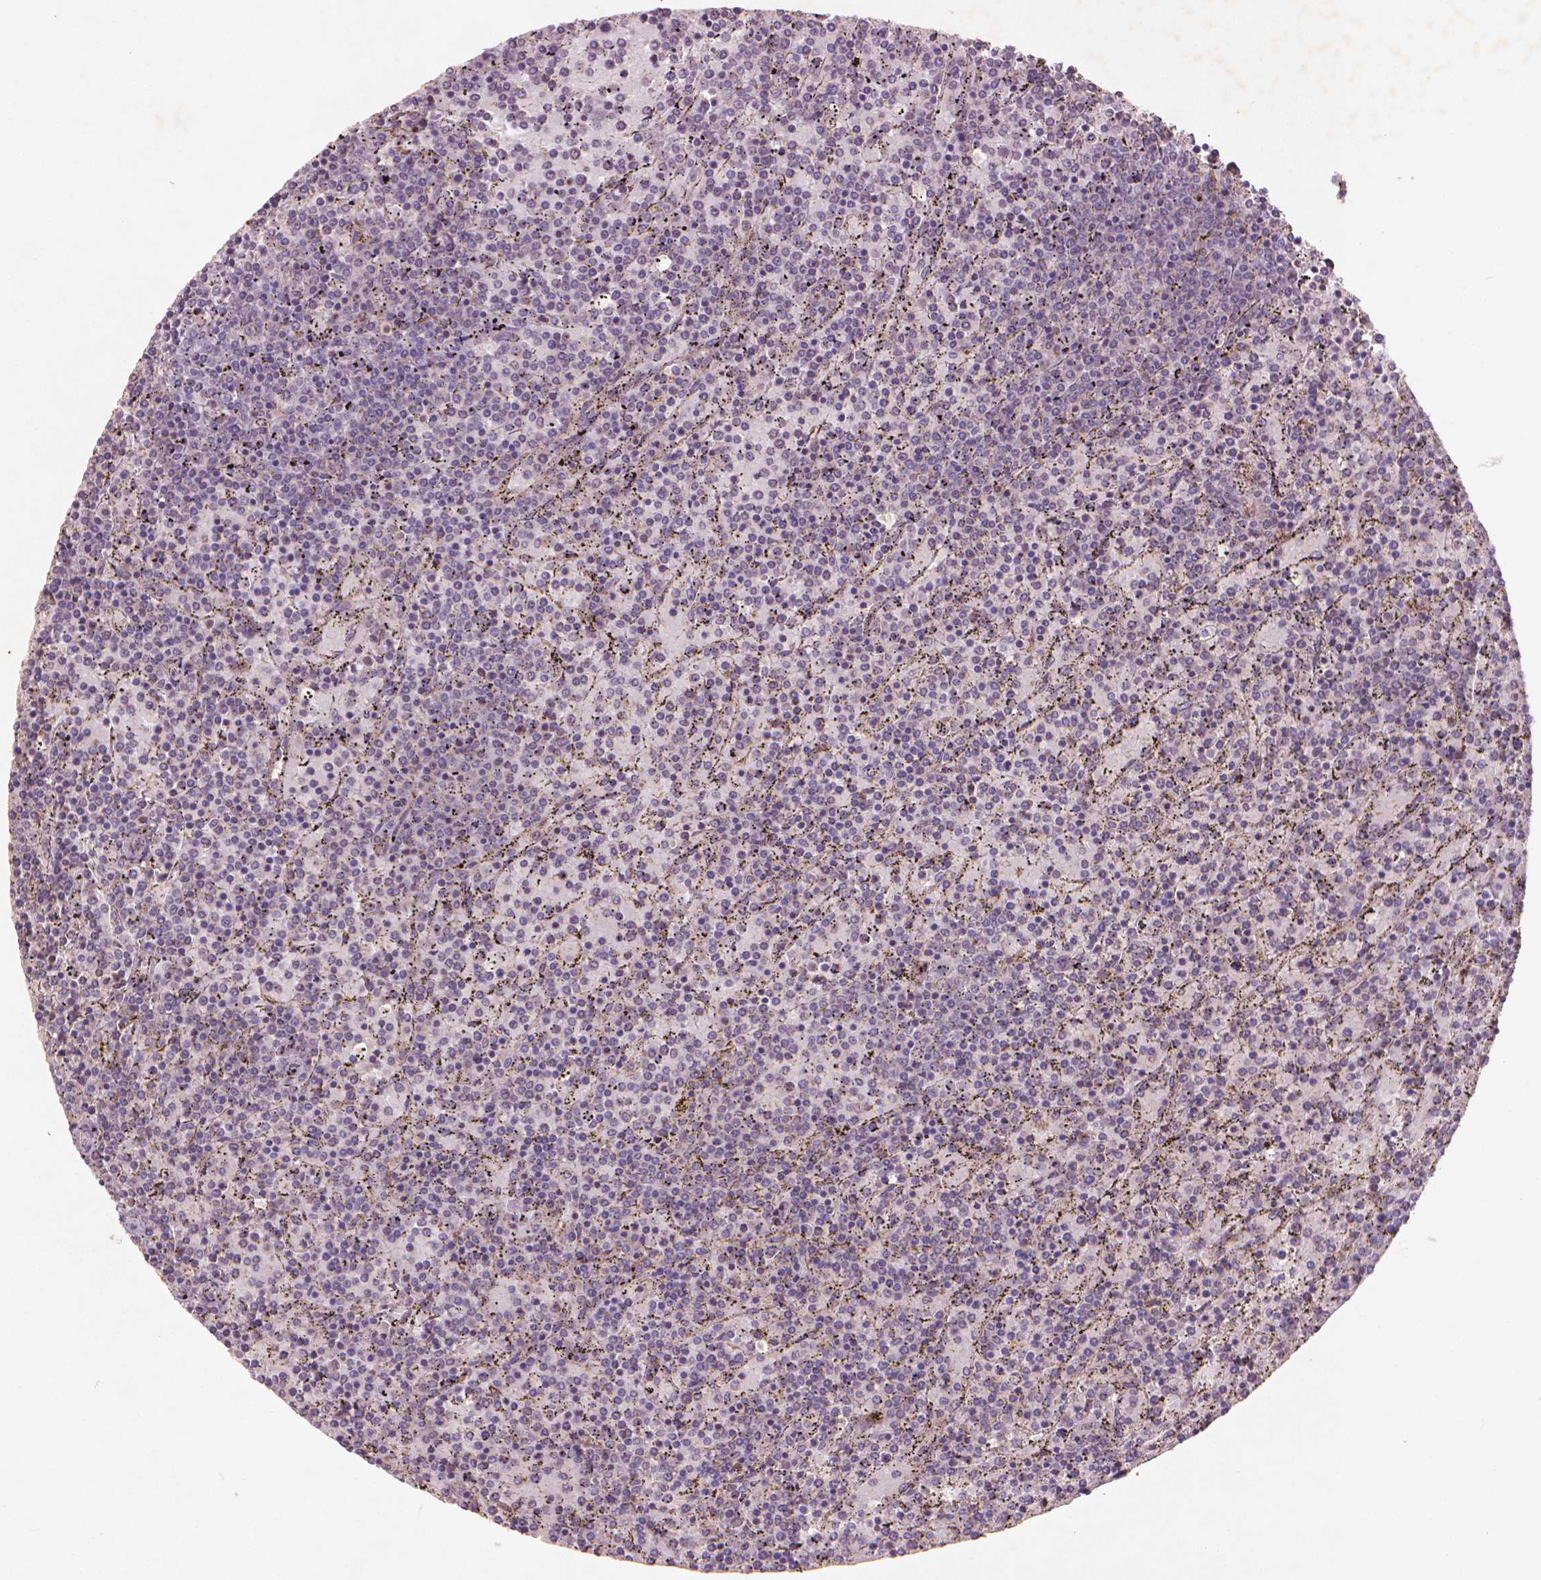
{"staining": {"intensity": "negative", "quantity": "none", "location": "none"}, "tissue": "lymphoma", "cell_type": "Tumor cells", "image_type": "cancer", "snomed": [{"axis": "morphology", "description": "Malignant lymphoma, non-Hodgkin's type, Low grade"}, {"axis": "topography", "description": "Spleen"}], "caption": "The immunohistochemistry photomicrograph has no significant expression in tumor cells of lymphoma tissue. (DAB immunohistochemistry, high magnification).", "gene": "NLRX1", "patient": {"sex": "female", "age": 77}}